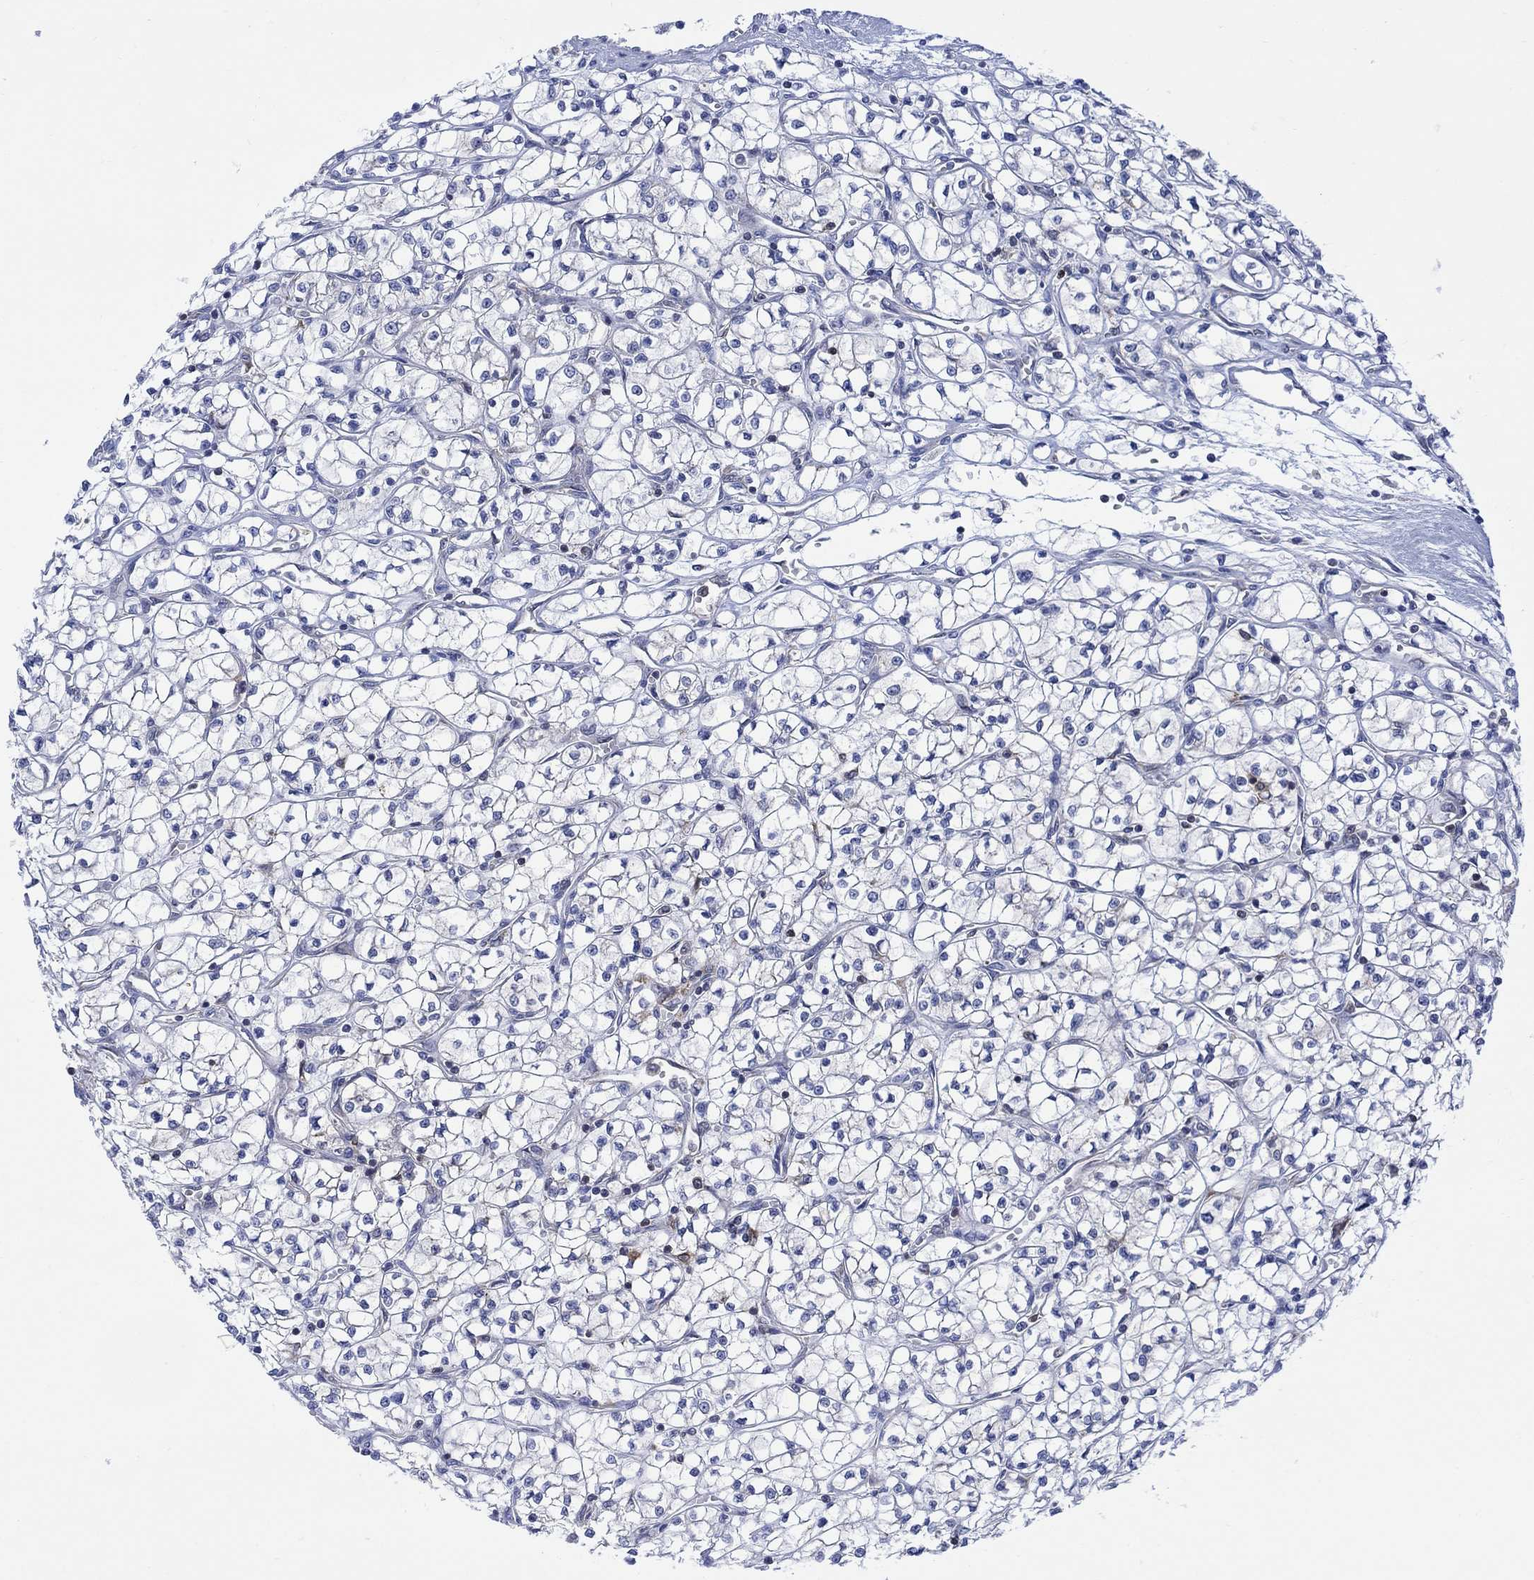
{"staining": {"intensity": "negative", "quantity": "none", "location": "none"}, "tissue": "renal cancer", "cell_type": "Tumor cells", "image_type": "cancer", "snomed": [{"axis": "morphology", "description": "Adenocarcinoma, NOS"}, {"axis": "topography", "description": "Kidney"}], "caption": "A high-resolution histopathology image shows immunohistochemistry staining of adenocarcinoma (renal), which exhibits no significant positivity in tumor cells. (DAB (3,3'-diaminobenzidine) immunohistochemistry (IHC) with hematoxylin counter stain).", "gene": "GBP5", "patient": {"sex": "female", "age": 64}}